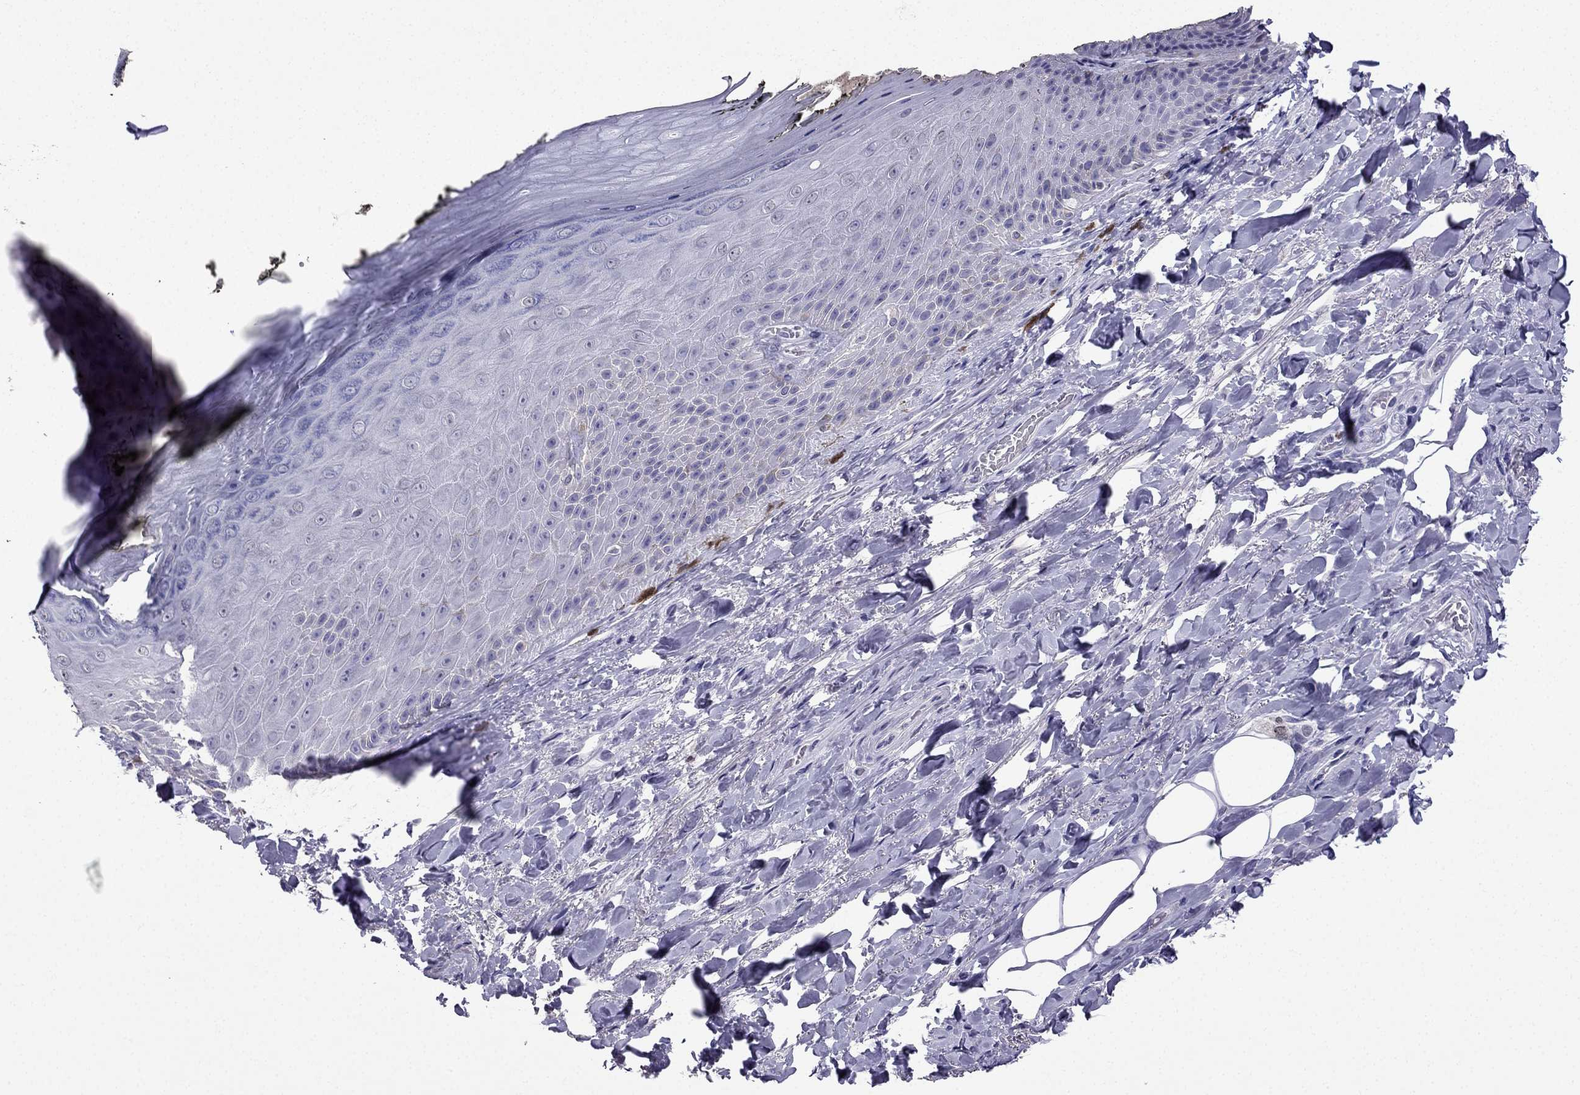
{"staining": {"intensity": "negative", "quantity": "none", "location": "none"}, "tissue": "skin", "cell_type": "Epidermal cells", "image_type": "normal", "snomed": [{"axis": "morphology", "description": "Normal tissue, NOS"}, {"axis": "topography", "description": "Anal"}, {"axis": "topography", "description": "Peripheral nerve tissue"}], "caption": "High power microscopy micrograph of an immunohistochemistry (IHC) image of normal skin, revealing no significant positivity in epidermal cells. (Immunohistochemistry (ihc), brightfield microscopy, high magnification).", "gene": "ARID3A", "patient": {"sex": "male", "age": 53}}